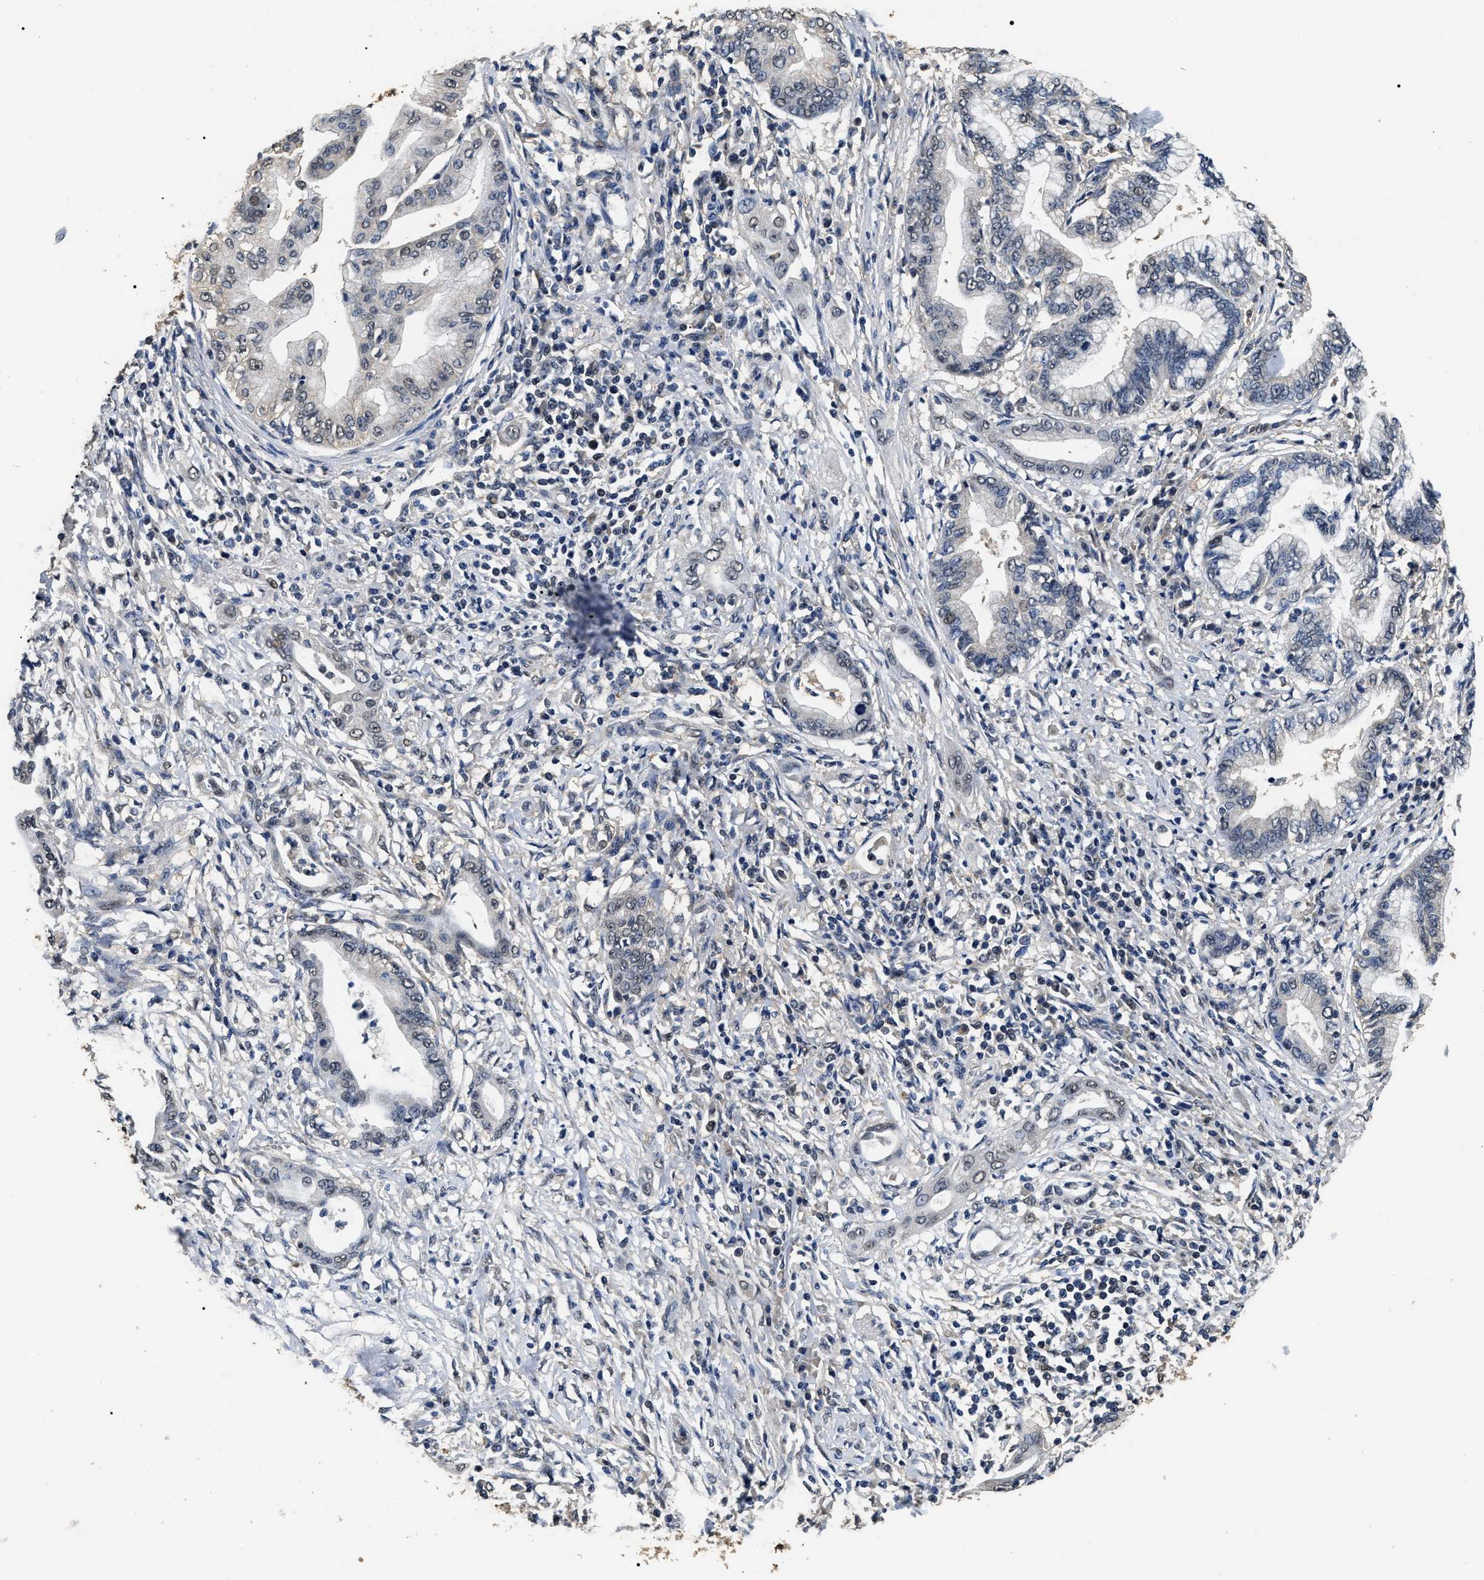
{"staining": {"intensity": "weak", "quantity": "<25%", "location": "nuclear"}, "tissue": "pancreatic cancer", "cell_type": "Tumor cells", "image_type": "cancer", "snomed": [{"axis": "morphology", "description": "Adenocarcinoma, NOS"}, {"axis": "topography", "description": "Pancreas"}], "caption": "A photomicrograph of human pancreatic cancer (adenocarcinoma) is negative for staining in tumor cells.", "gene": "PSMD8", "patient": {"sex": "female", "age": 64}}